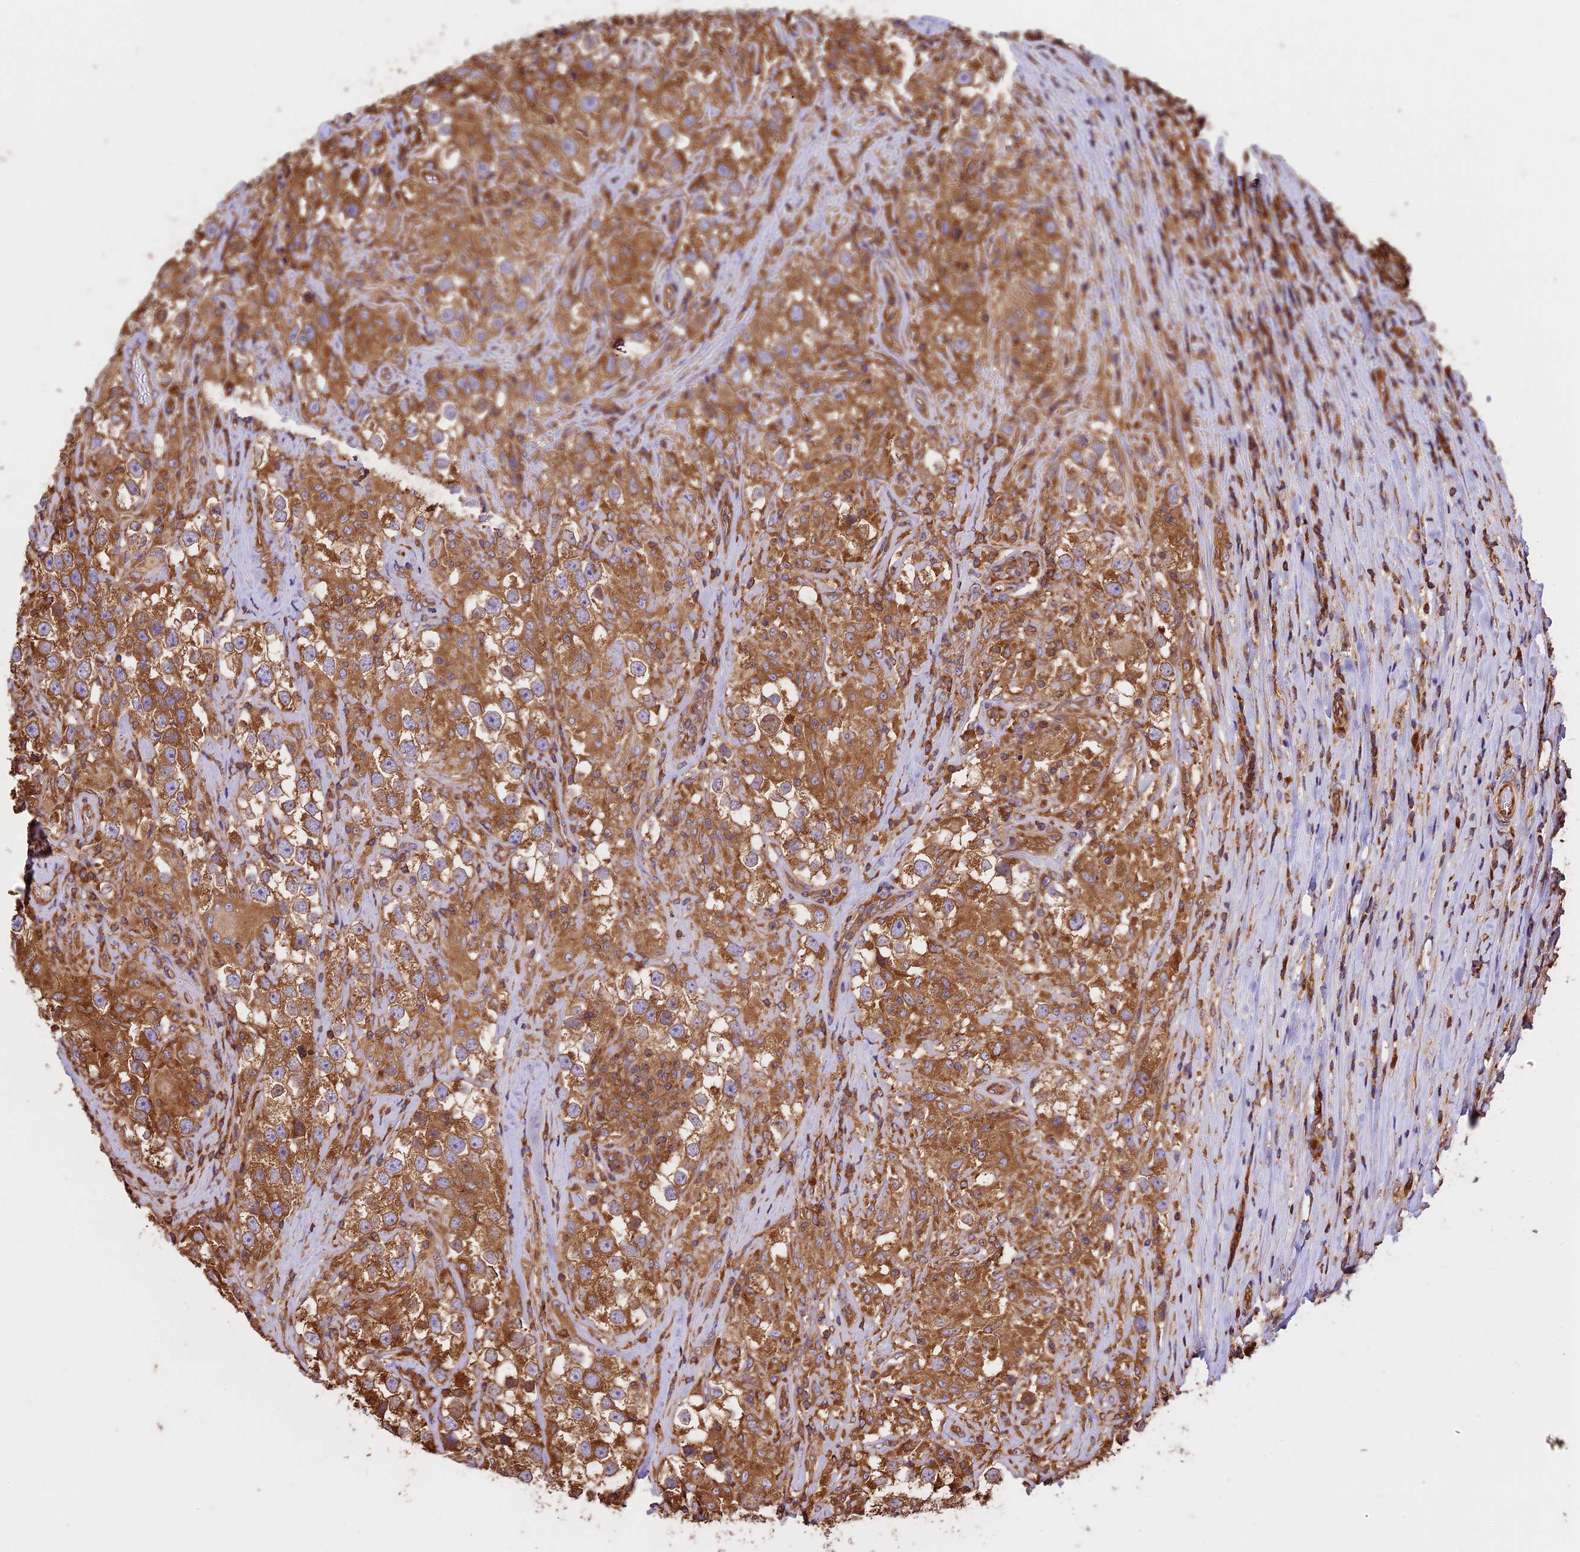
{"staining": {"intensity": "moderate", "quantity": ">75%", "location": "cytoplasmic/membranous"}, "tissue": "testis cancer", "cell_type": "Tumor cells", "image_type": "cancer", "snomed": [{"axis": "morphology", "description": "Seminoma, NOS"}, {"axis": "topography", "description": "Testis"}], "caption": "Immunohistochemistry (IHC) image of human testis cancer (seminoma) stained for a protein (brown), which demonstrates medium levels of moderate cytoplasmic/membranous expression in approximately >75% of tumor cells.", "gene": "KARS1", "patient": {"sex": "male", "age": 46}}